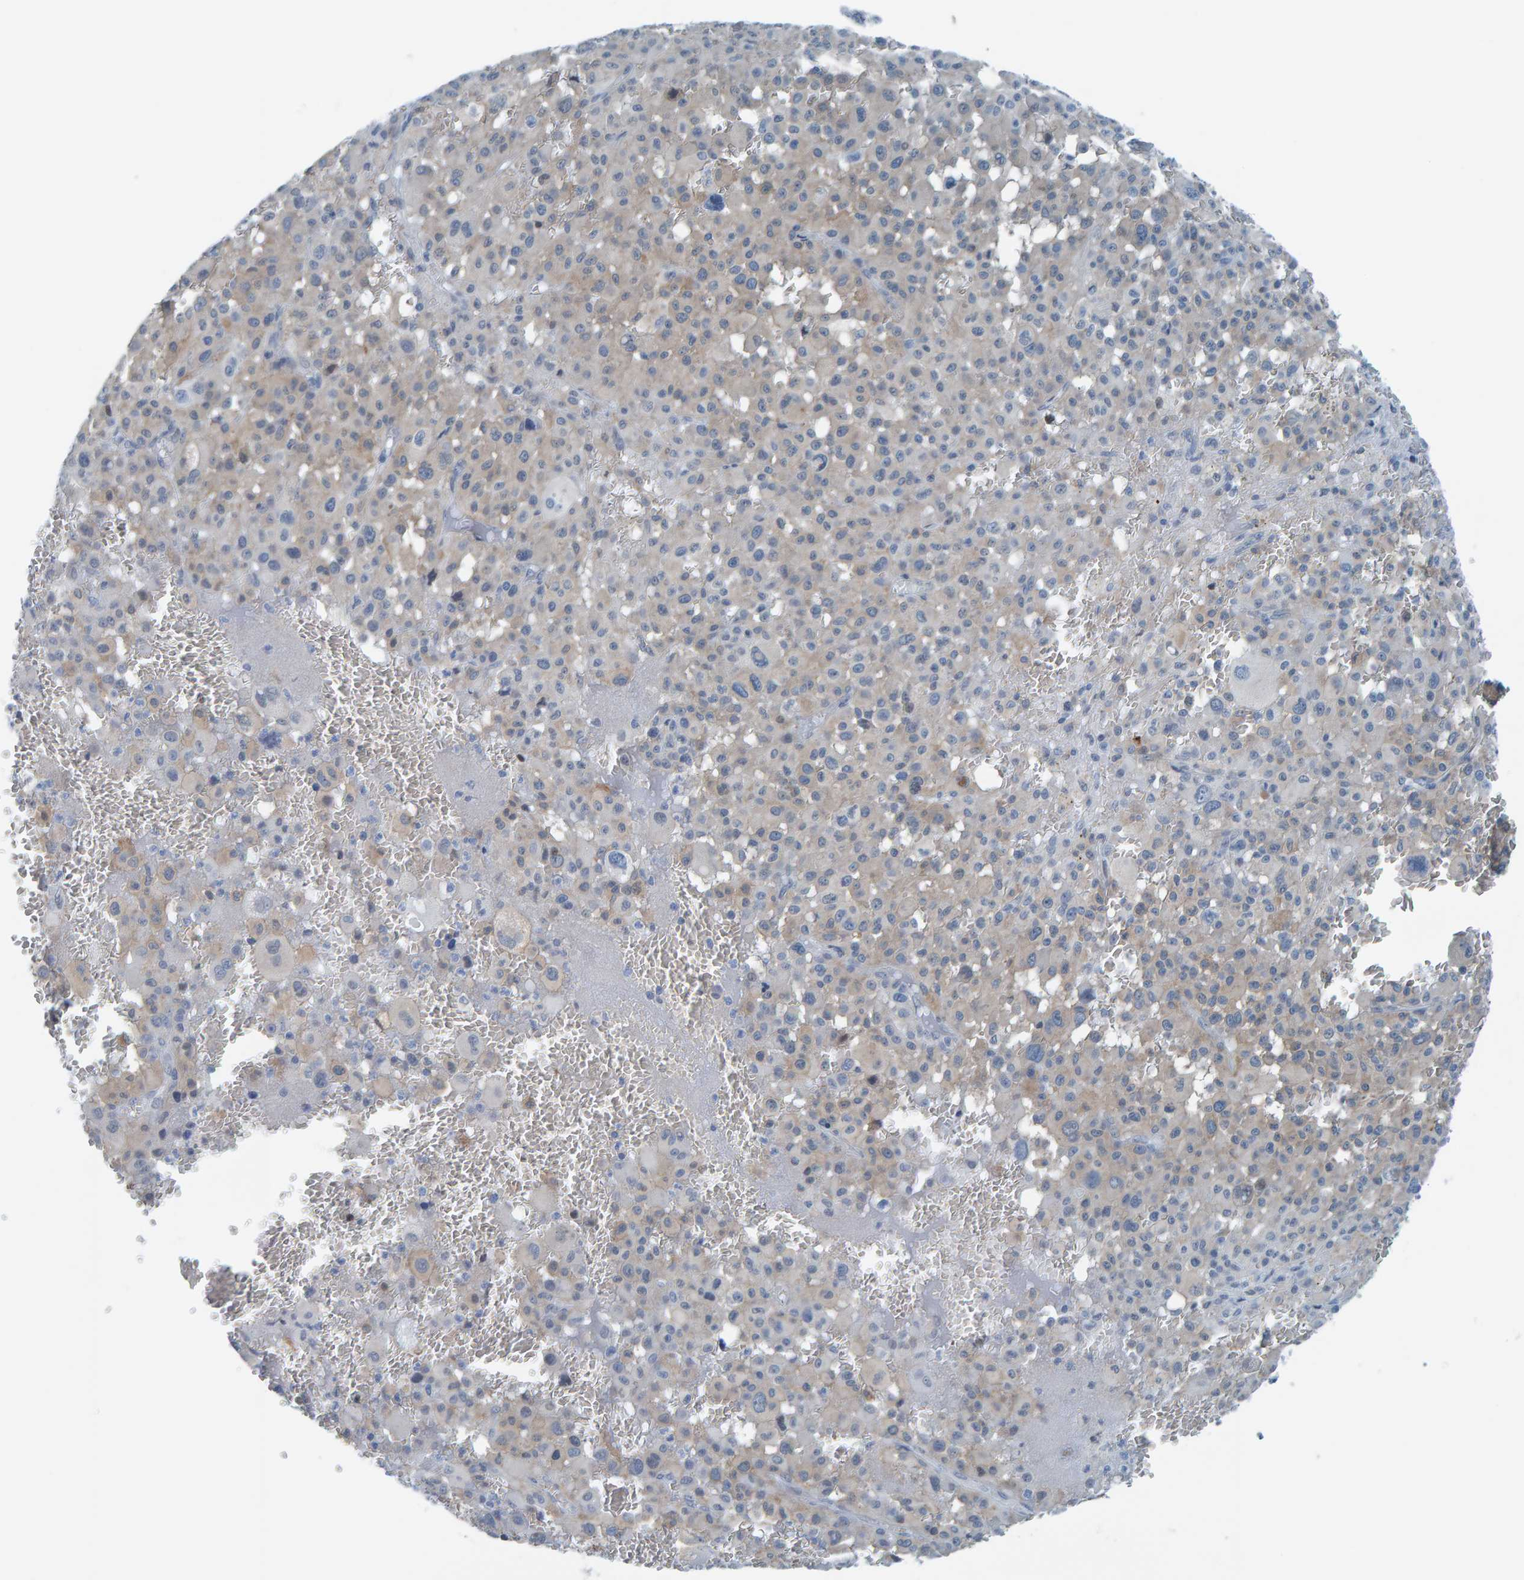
{"staining": {"intensity": "weak", "quantity": "<25%", "location": "cytoplasmic/membranous"}, "tissue": "melanoma", "cell_type": "Tumor cells", "image_type": "cancer", "snomed": [{"axis": "morphology", "description": "Malignant melanoma, Metastatic site"}, {"axis": "topography", "description": "Skin"}], "caption": "Photomicrograph shows no protein positivity in tumor cells of malignant melanoma (metastatic site) tissue.", "gene": "CNP", "patient": {"sex": "female", "age": 74}}